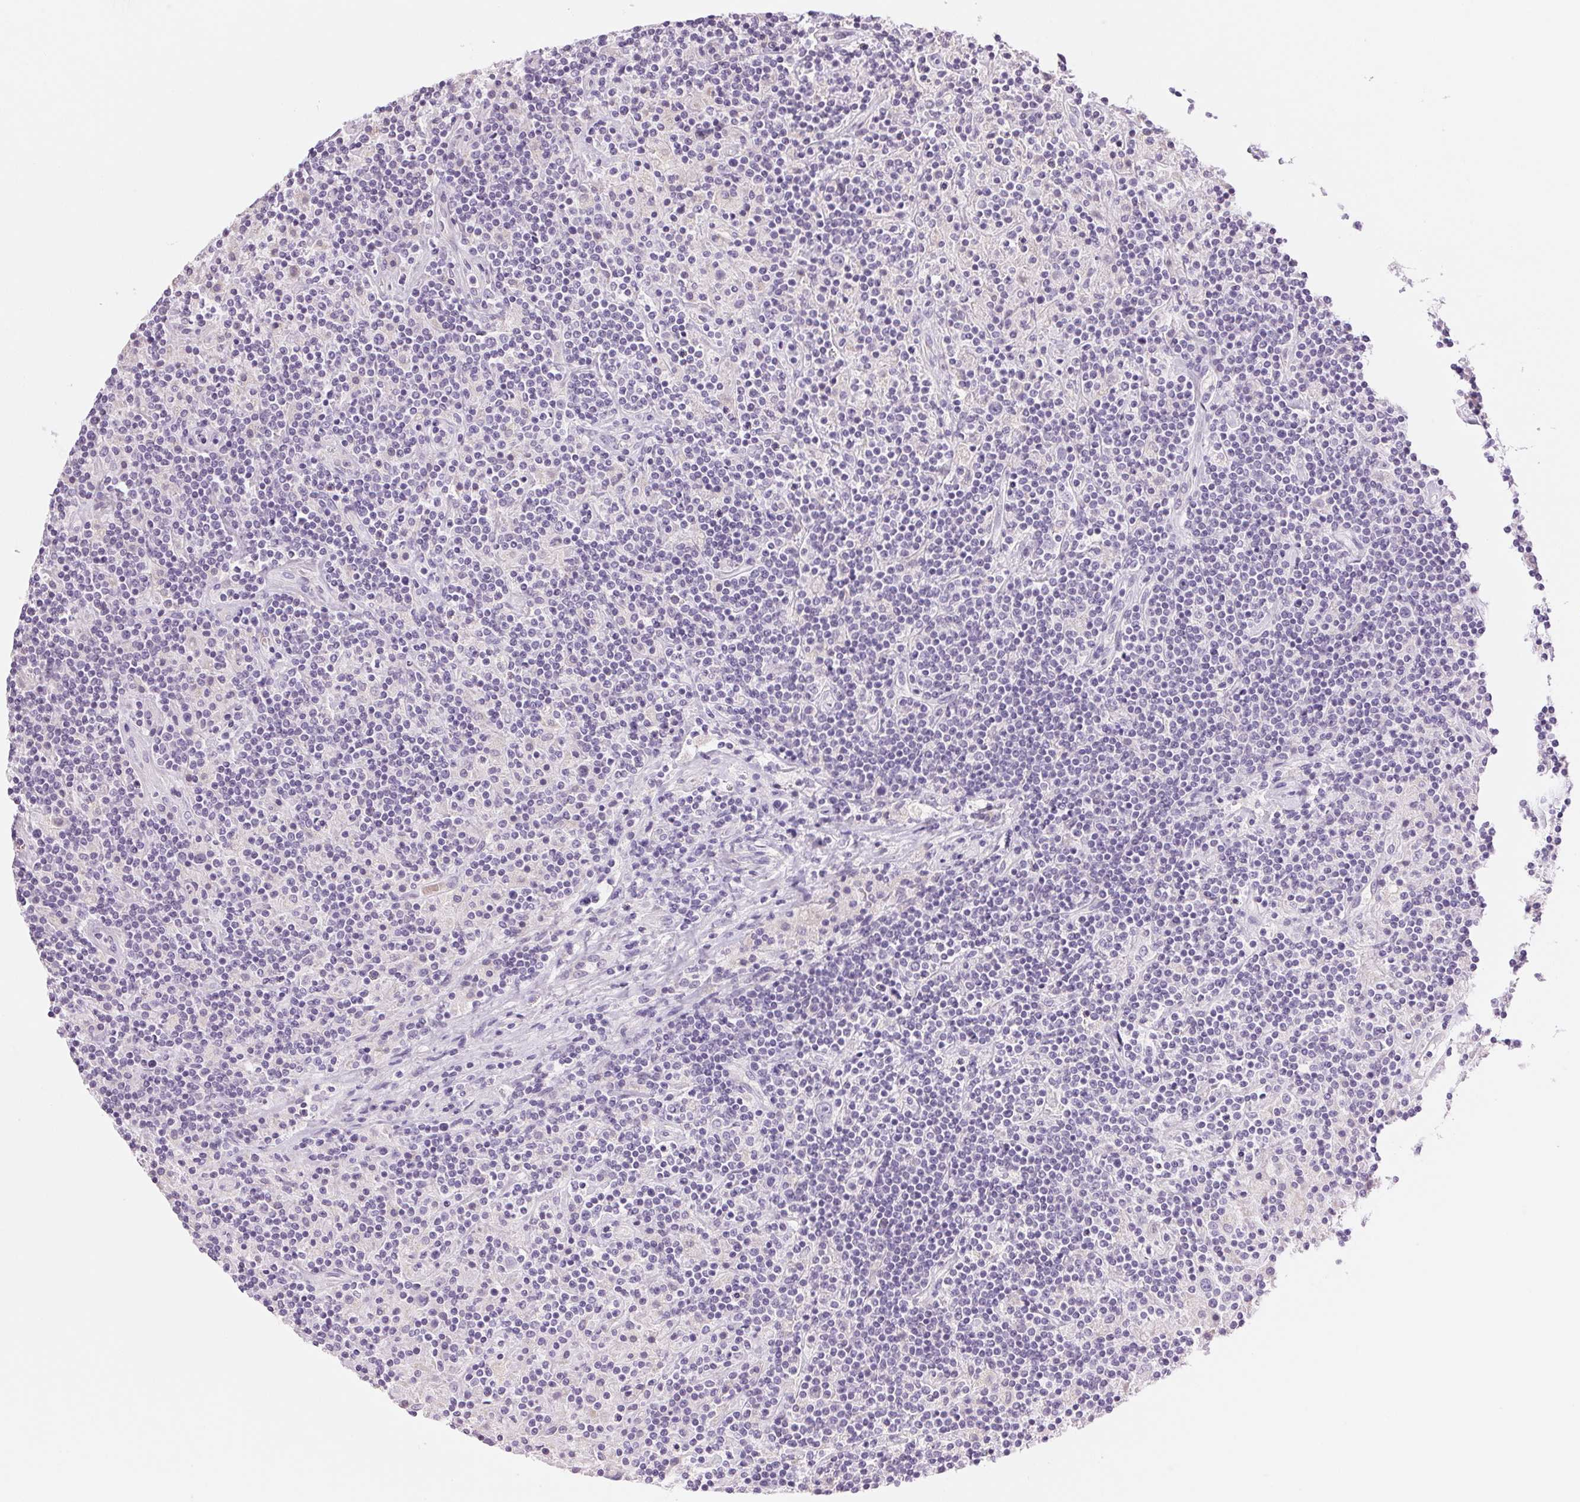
{"staining": {"intensity": "negative", "quantity": "none", "location": "none"}, "tissue": "lymphoma", "cell_type": "Tumor cells", "image_type": "cancer", "snomed": [{"axis": "morphology", "description": "Hodgkin's disease, NOS"}, {"axis": "topography", "description": "Lymph node"}], "caption": "Hodgkin's disease stained for a protein using IHC exhibits no expression tumor cells.", "gene": "HSD17B2", "patient": {"sex": "male", "age": 70}}